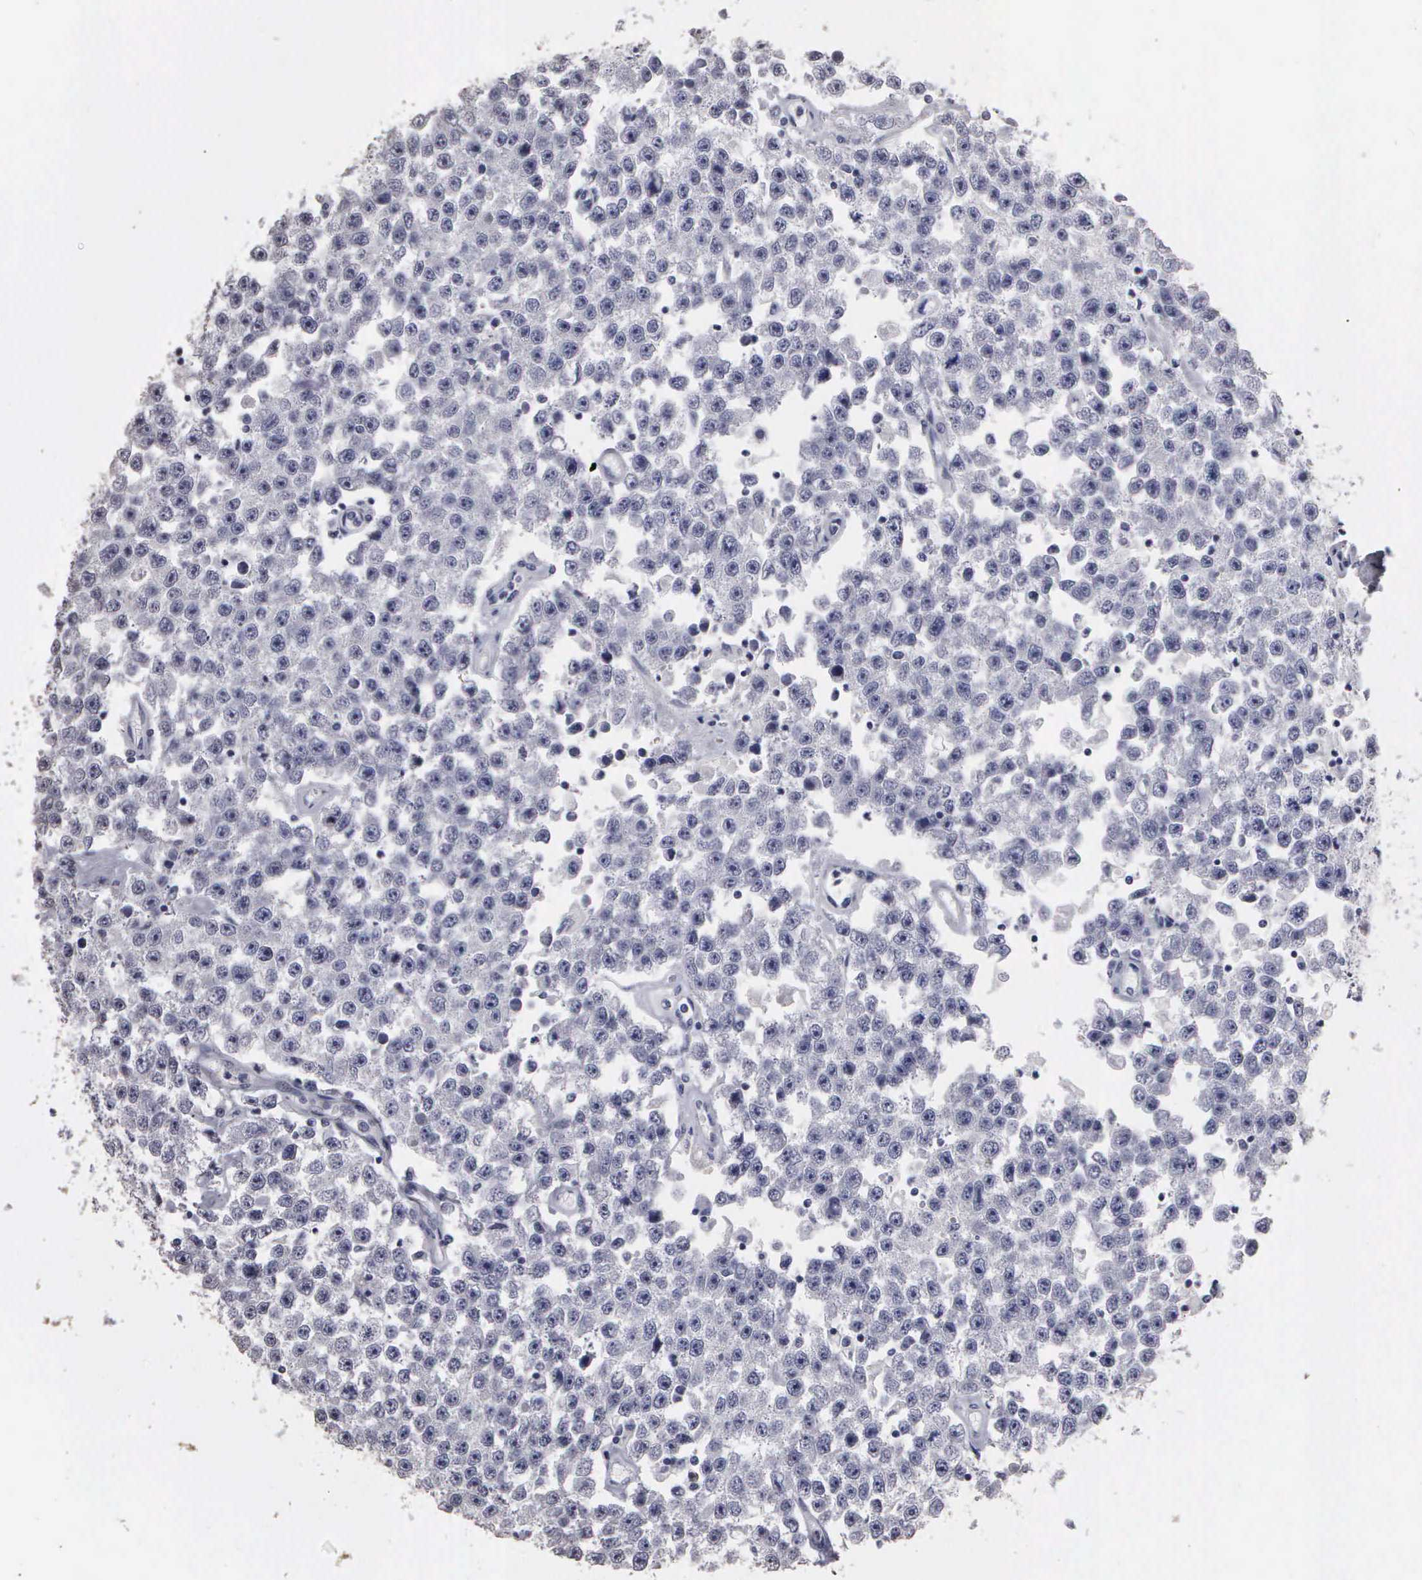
{"staining": {"intensity": "negative", "quantity": "none", "location": "none"}, "tissue": "testis cancer", "cell_type": "Tumor cells", "image_type": "cancer", "snomed": [{"axis": "morphology", "description": "Seminoma, NOS"}, {"axis": "topography", "description": "Testis"}], "caption": "Tumor cells are negative for brown protein staining in testis seminoma. (Stains: DAB (3,3'-diaminobenzidine) immunohistochemistry with hematoxylin counter stain, Microscopy: brightfield microscopy at high magnification).", "gene": "UPB1", "patient": {"sex": "male", "age": 52}}